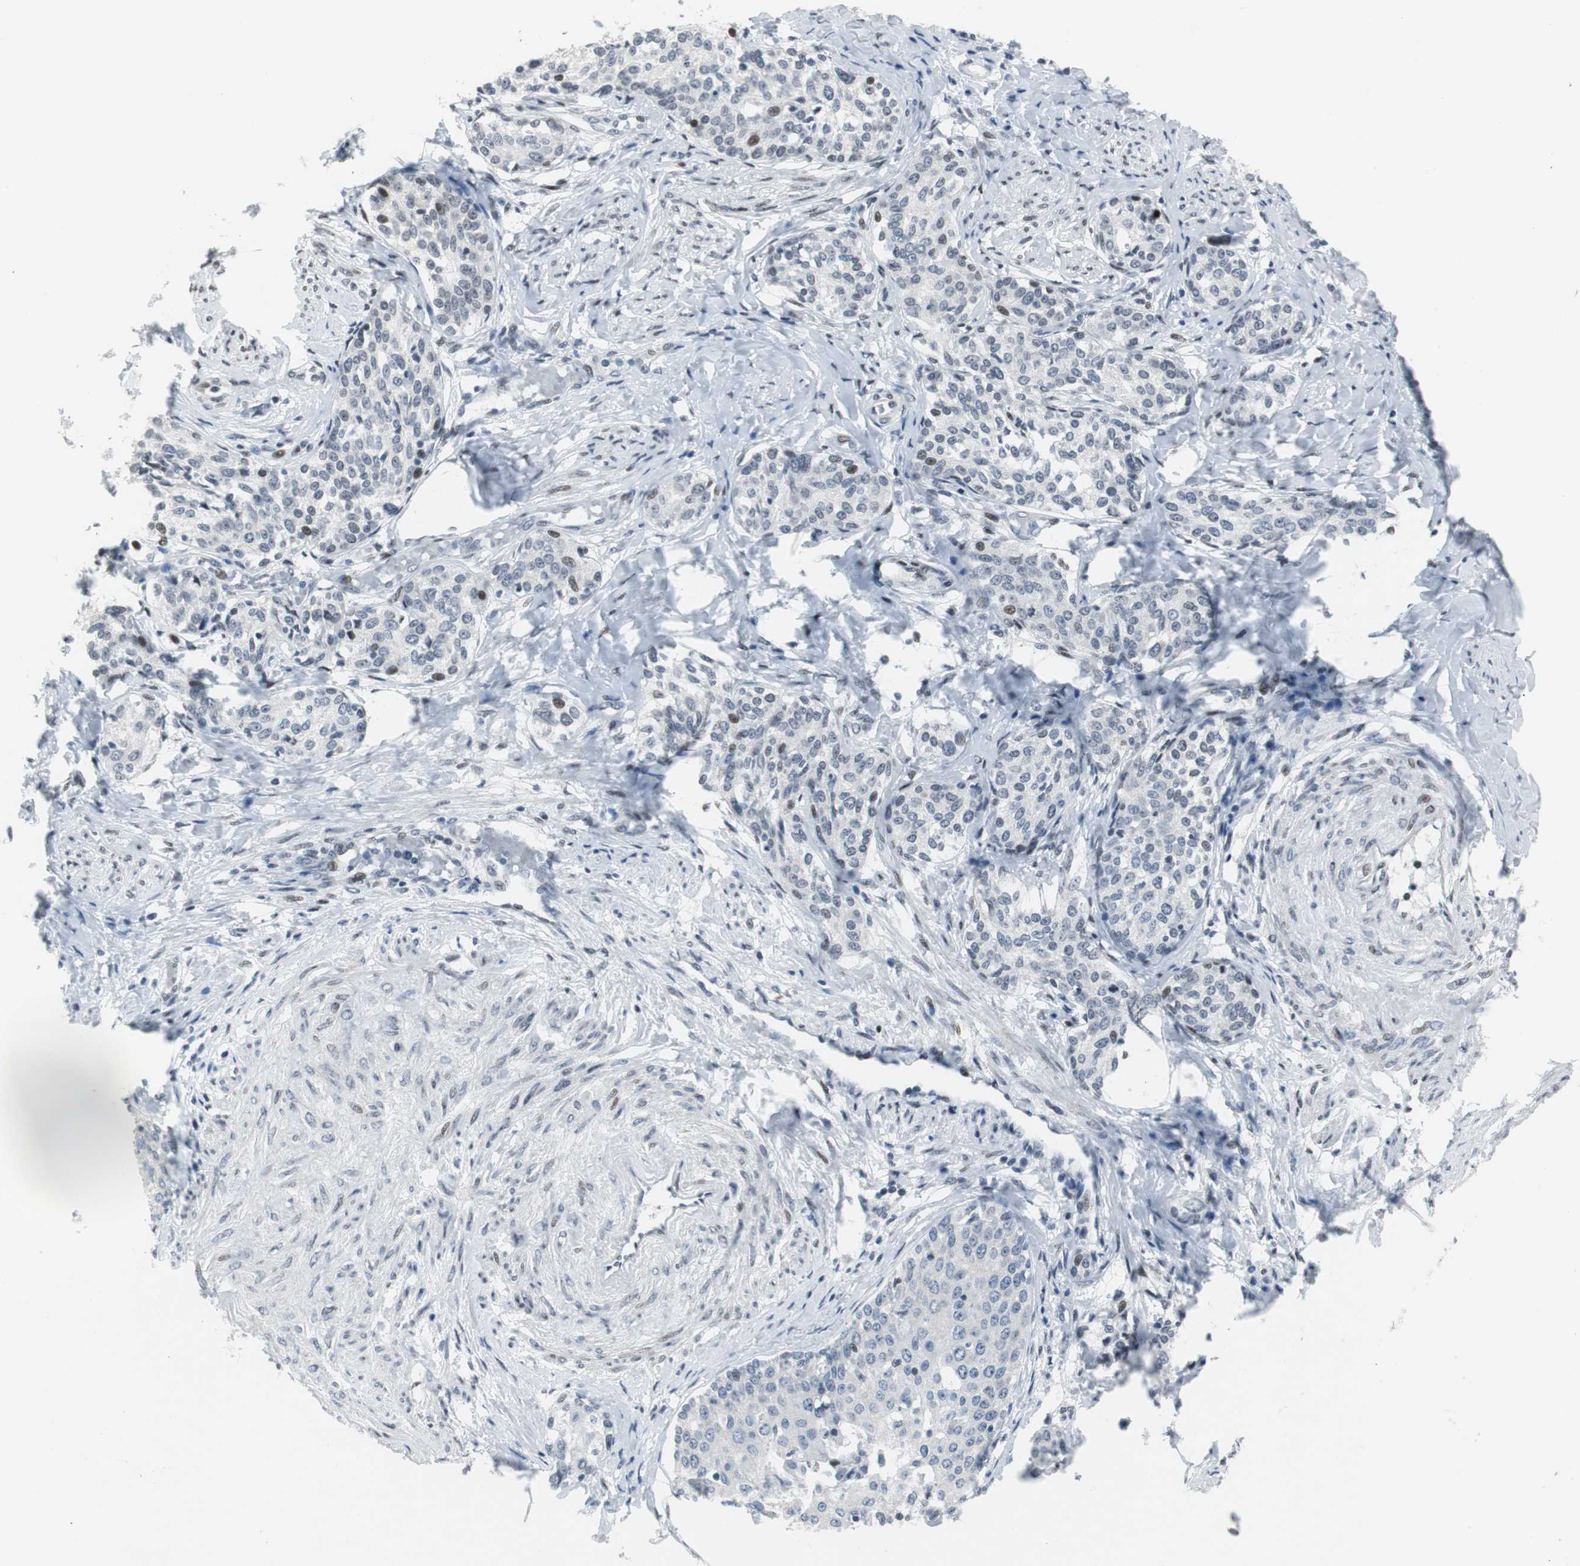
{"staining": {"intensity": "weak", "quantity": "<25%", "location": "nuclear"}, "tissue": "cervical cancer", "cell_type": "Tumor cells", "image_type": "cancer", "snomed": [{"axis": "morphology", "description": "Squamous cell carcinoma, NOS"}, {"axis": "morphology", "description": "Adenocarcinoma, NOS"}, {"axis": "topography", "description": "Cervix"}], "caption": "Cervical adenocarcinoma was stained to show a protein in brown. There is no significant expression in tumor cells.", "gene": "MTA1", "patient": {"sex": "female", "age": 52}}